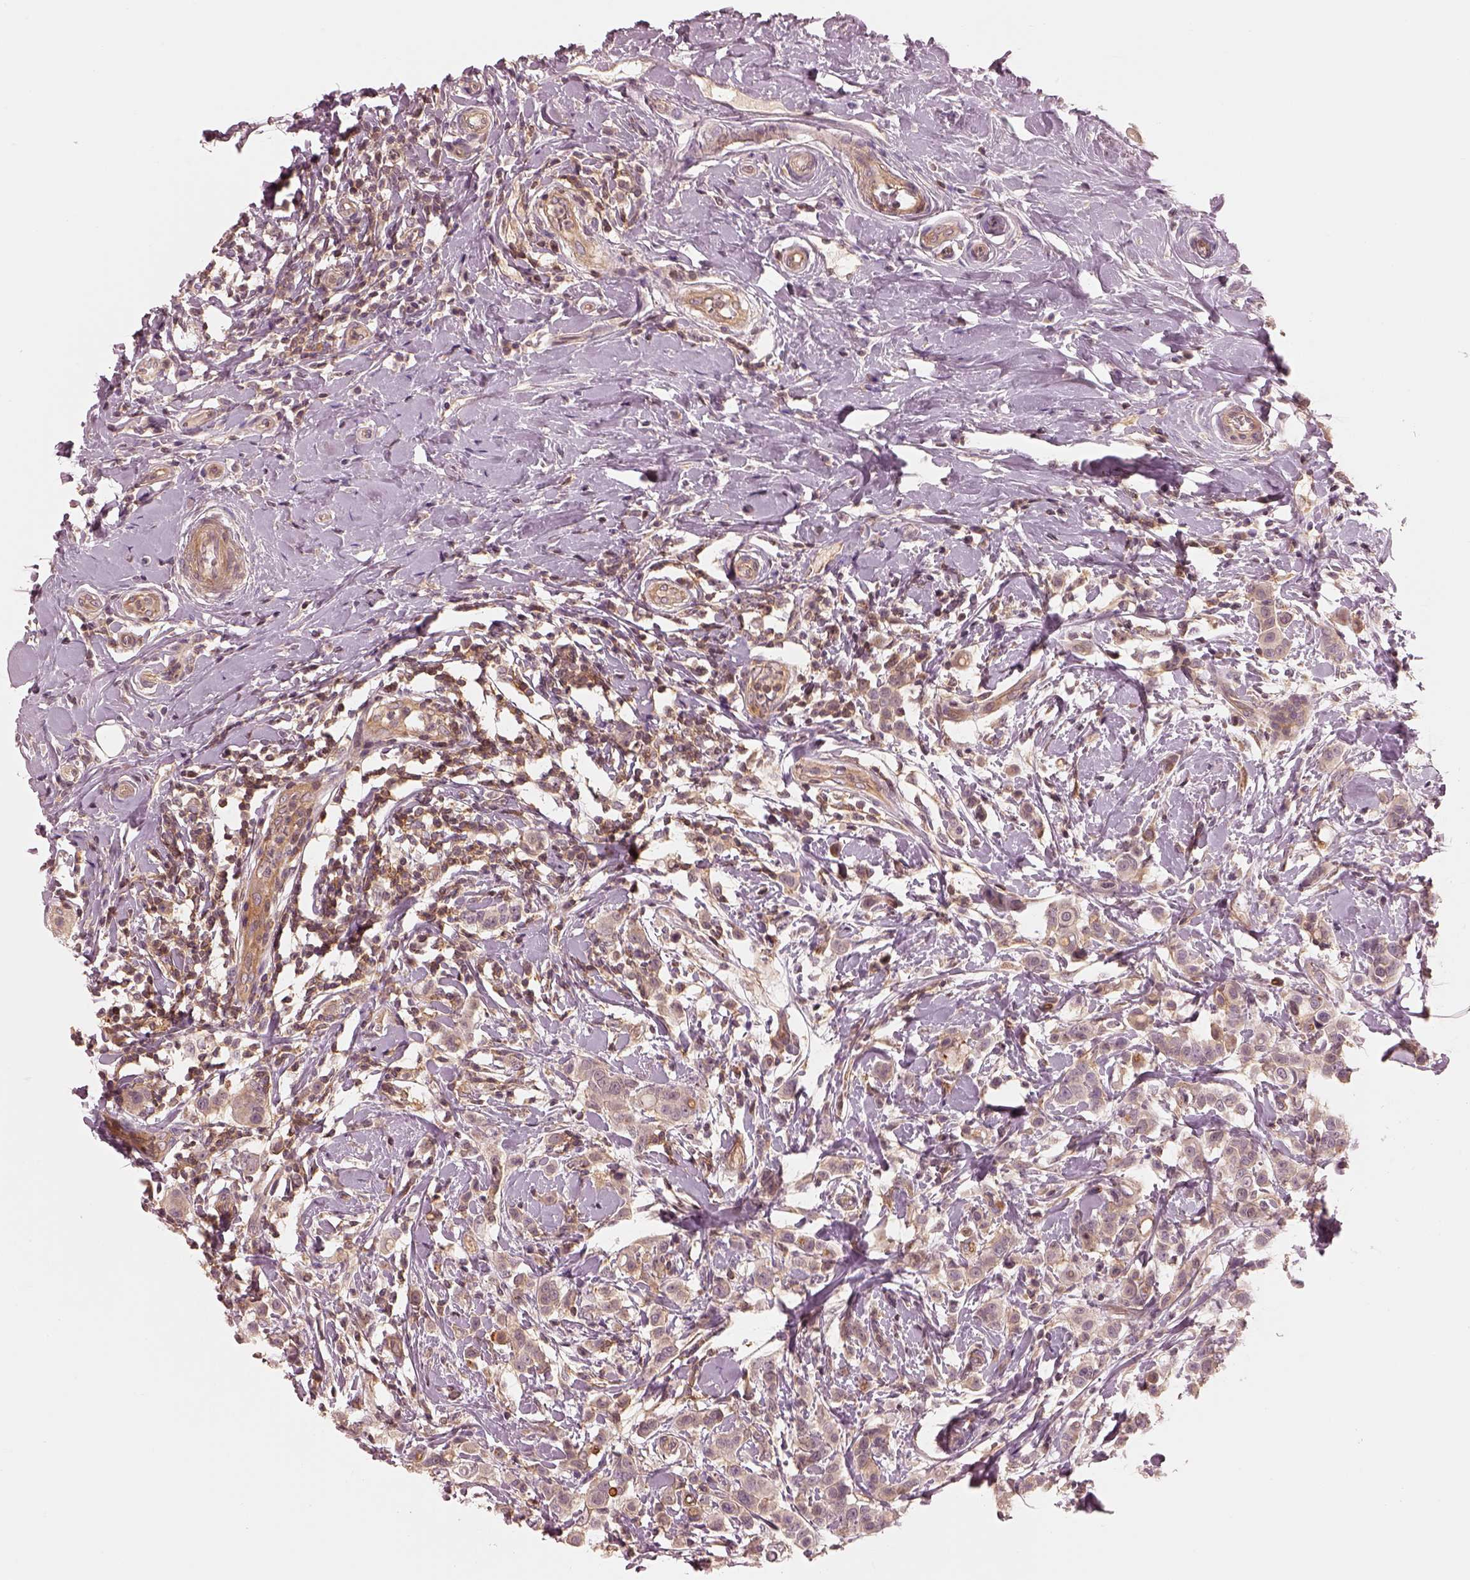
{"staining": {"intensity": "moderate", "quantity": "<25%", "location": "cytoplasmic/membranous"}, "tissue": "breast cancer", "cell_type": "Tumor cells", "image_type": "cancer", "snomed": [{"axis": "morphology", "description": "Duct carcinoma"}, {"axis": "topography", "description": "Breast"}], "caption": "Protein analysis of breast invasive ductal carcinoma tissue displays moderate cytoplasmic/membranous positivity in about <25% of tumor cells.", "gene": "FAM107B", "patient": {"sex": "female", "age": 27}}